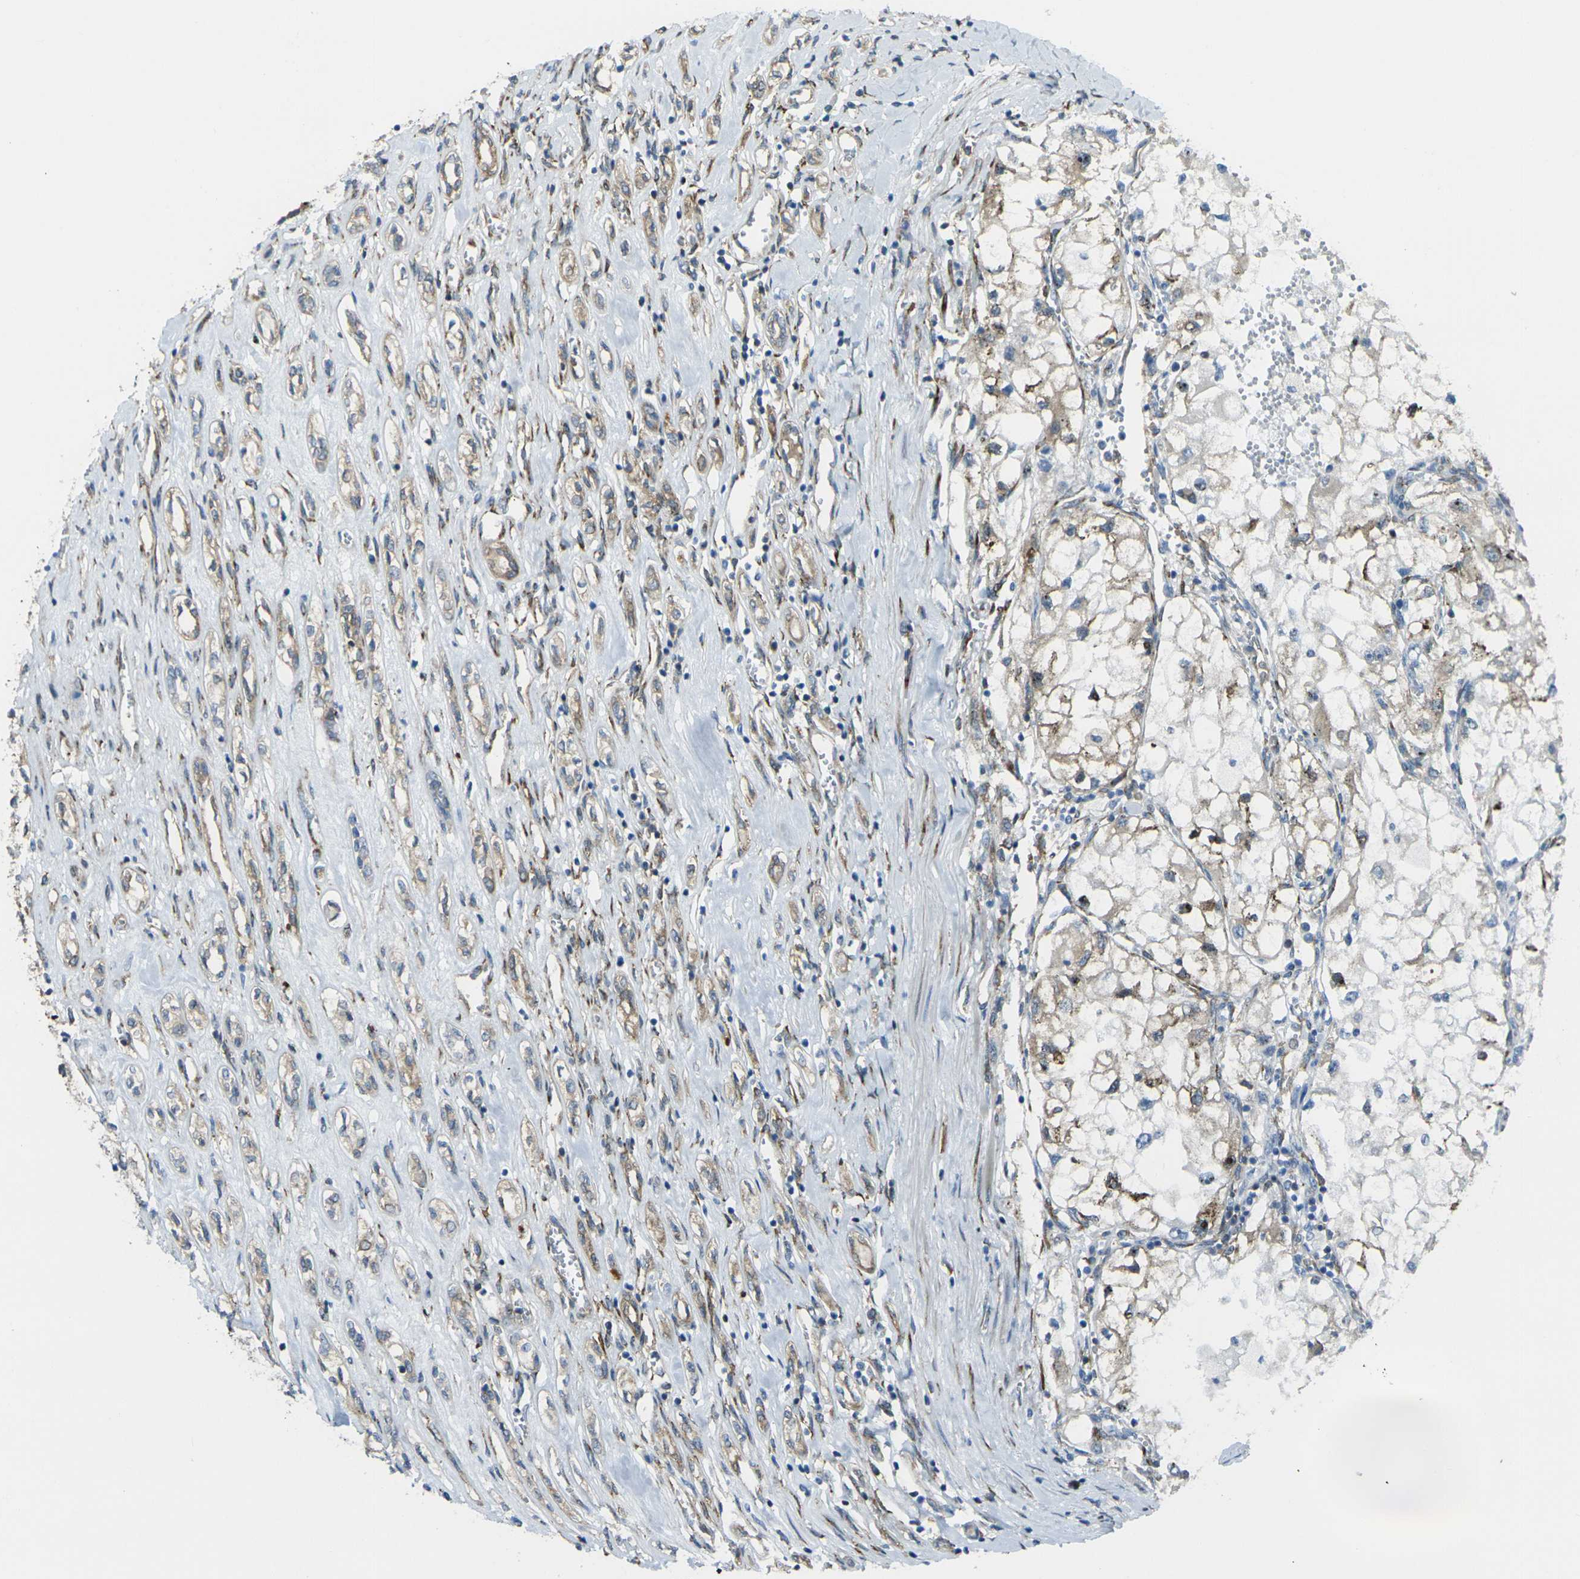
{"staining": {"intensity": "weak", "quantity": "<25%", "location": "cytoplasmic/membranous"}, "tissue": "renal cancer", "cell_type": "Tumor cells", "image_type": "cancer", "snomed": [{"axis": "morphology", "description": "Adenocarcinoma, NOS"}, {"axis": "topography", "description": "Kidney"}], "caption": "This photomicrograph is of adenocarcinoma (renal) stained with IHC to label a protein in brown with the nuclei are counter-stained blue. There is no positivity in tumor cells. (Brightfield microscopy of DAB immunohistochemistry at high magnification).", "gene": "CELSR2", "patient": {"sex": "female", "age": 70}}